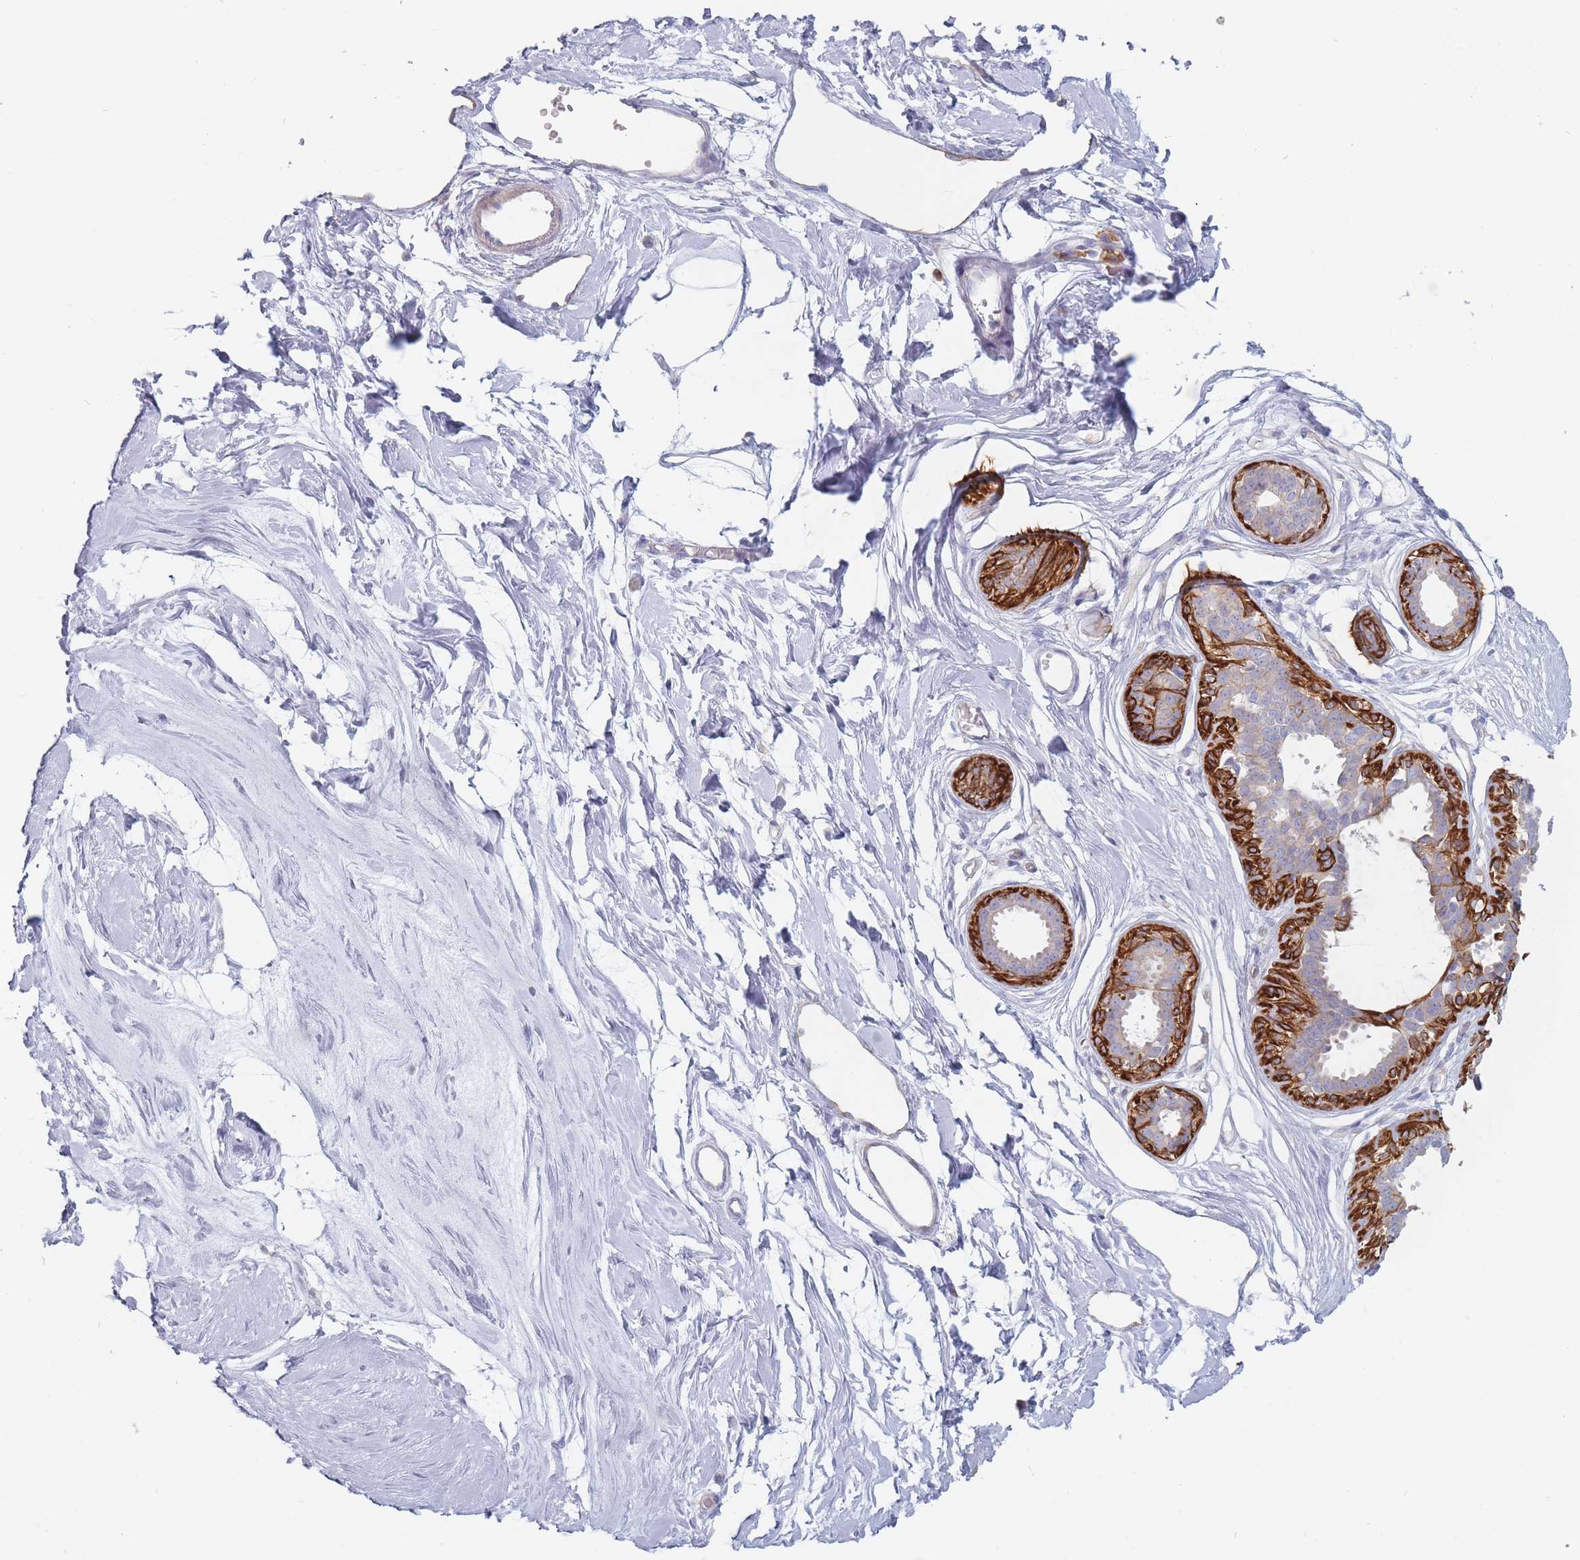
{"staining": {"intensity": "negative", "quantity": "none", "location": "none"}, "tissue": "breast", "cell_type": "Adipocytes", "image_type": "normal", "snomed": [{"axis": "morphology", "description": "Normal tissue, NOS"}, {"axis": "topography", "description": "Breast"}], "caption": "Immunohistochemistry (IHC) micrograph of normal breast: breast stained with DAB (3,3'-diaminobenzidine) displays no significant protein staining in adipocytes. (IHC, brightfield microscopy, high magnification).", "gene": "ERBIN", "patient": {"sex": "female", "age": 45}}